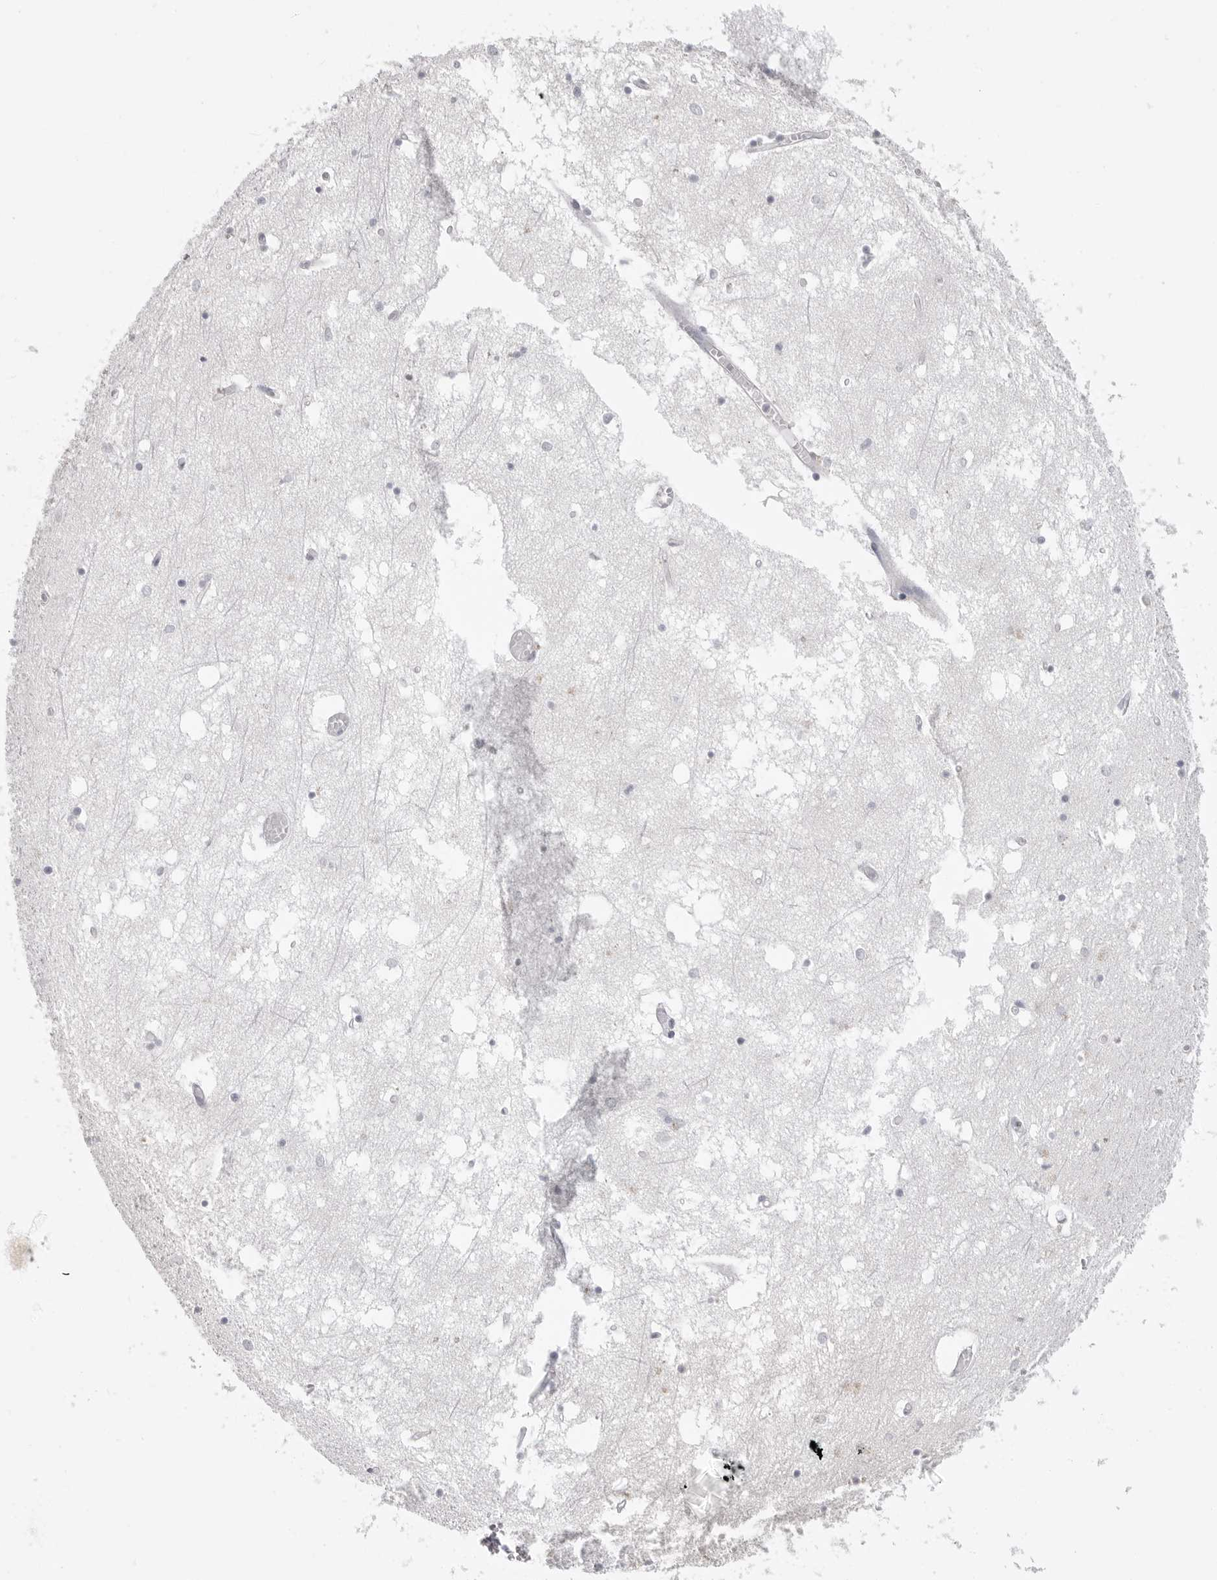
{"staining": {"intensity": "negative", "quantity": "none", "location": "none"}, "tissue": "hippocampus", "cell_type": "Glial cells", "image_type": "normal", "snomed": [{"axis": "morphology", "description": "Normal tissue, NOS"}, {"axis": "topography", "description": "Hippocampus"}], "caption": "The immunohistochemistry photomicrograph has no significant expression in glial cells of hippocampus. The staining is performed using DAB brown chromogen with nuclei counter-stained in using hematoxylin.", "gene": "HMGCS2", "patient": {"sex": "male", "age": 70}}